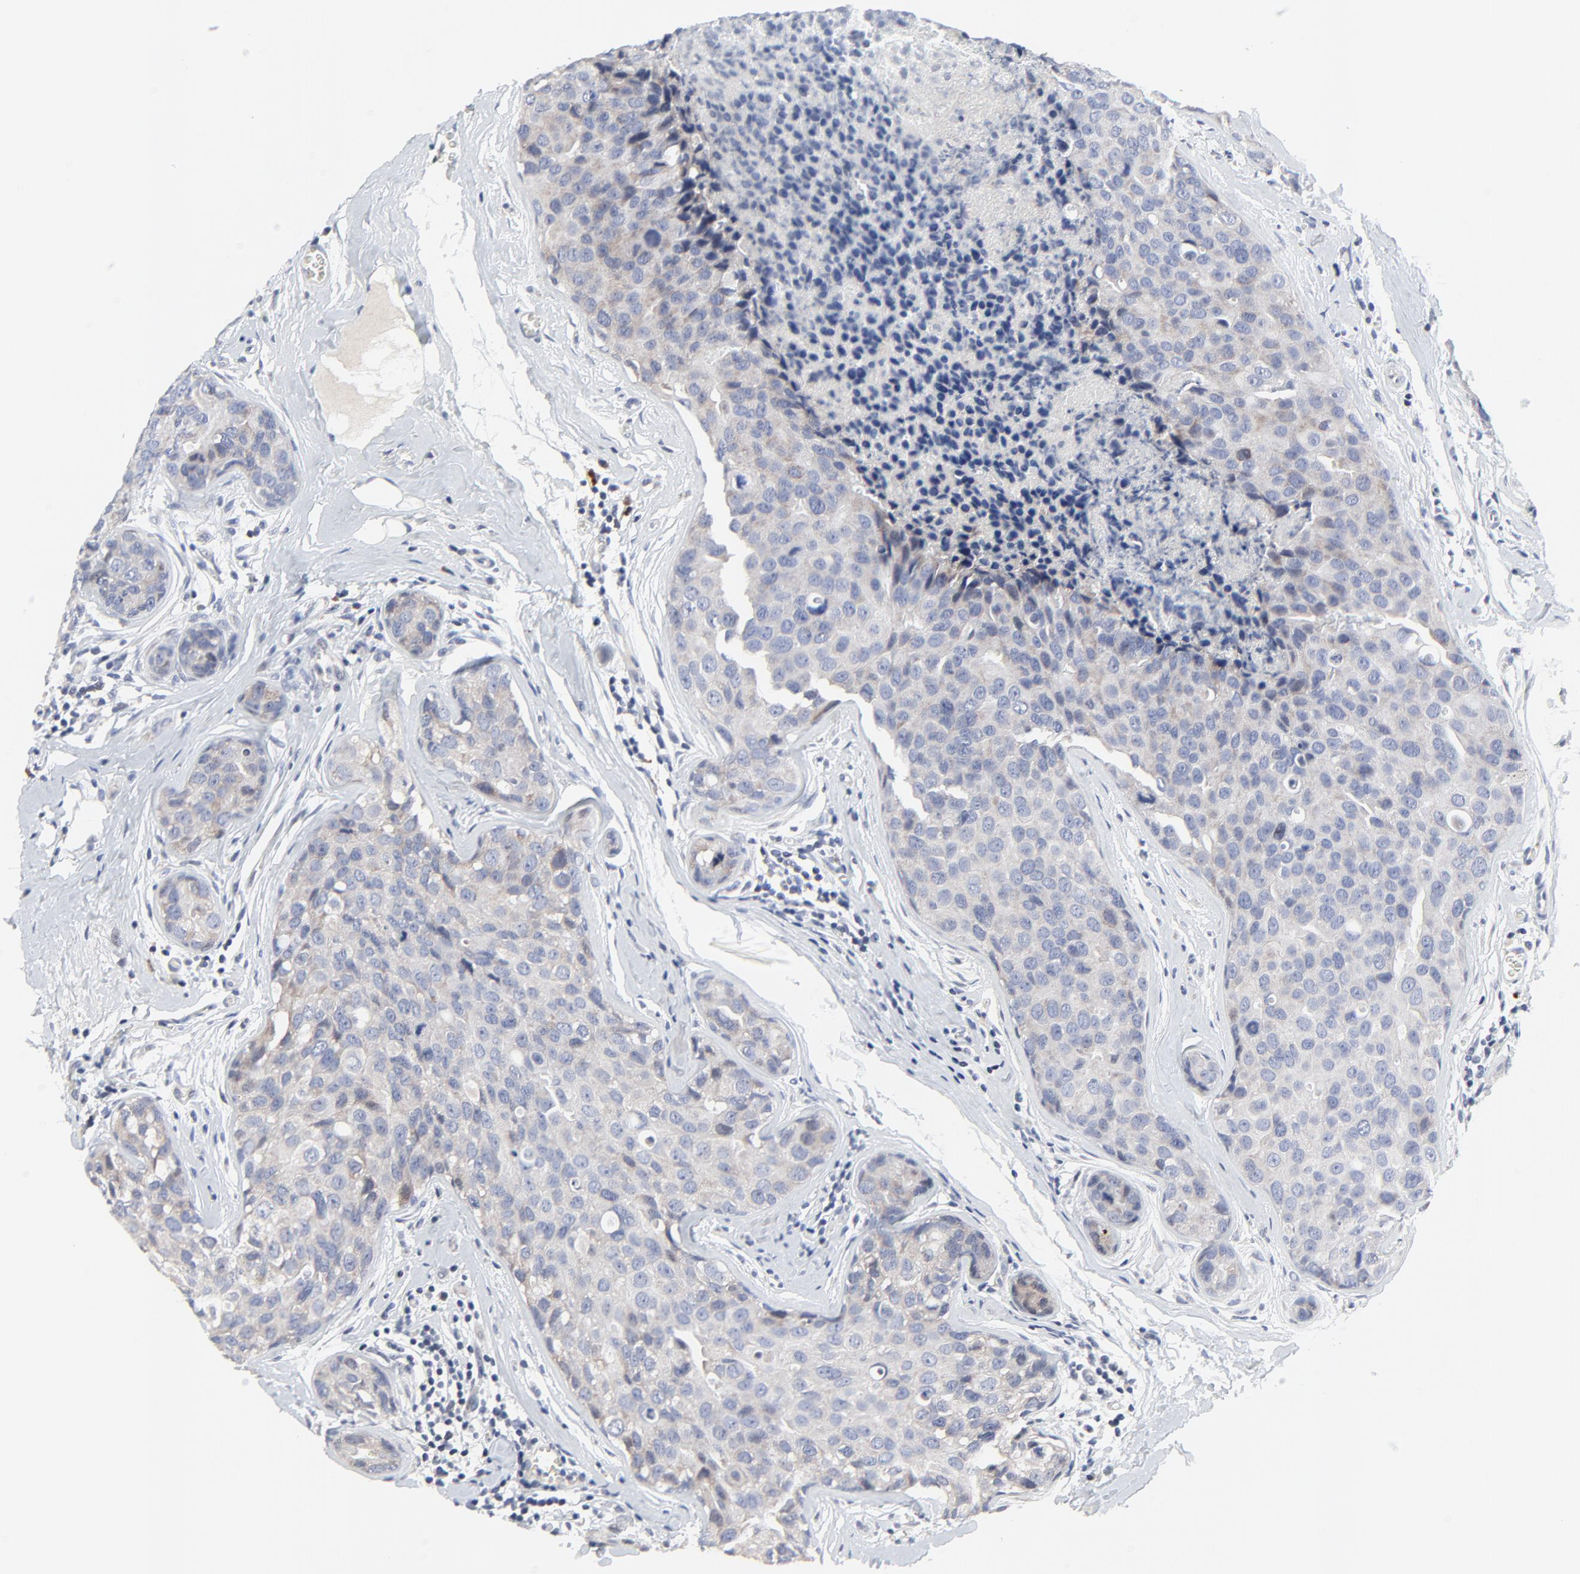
{"staining": {"intensity": "weak", "quantity": "25%-75%", "location": "cytoplasmic/membranous"}, "tissue": "breast cancer", "cell_type": "Tumor cells", "image_type": "cancer", "snomed": [{"axis": "morphology", "description": "Duct carcinoma"}, {"axis": "topography", "description": "Breast"}], "caption": "Immunohistochemistry (IHC) histopathology image of neoplastic tissue: invasive ductal carcinoma (breast) stained using IHC exhibits low levels of weak protein expression localized specifically in the cytoplasmic/membranous of tumor cells, appearing as a cytoplasmic/membranous brown color.", "gene": "NLGN3", "patient": {"sex": "female", "age": 24}}